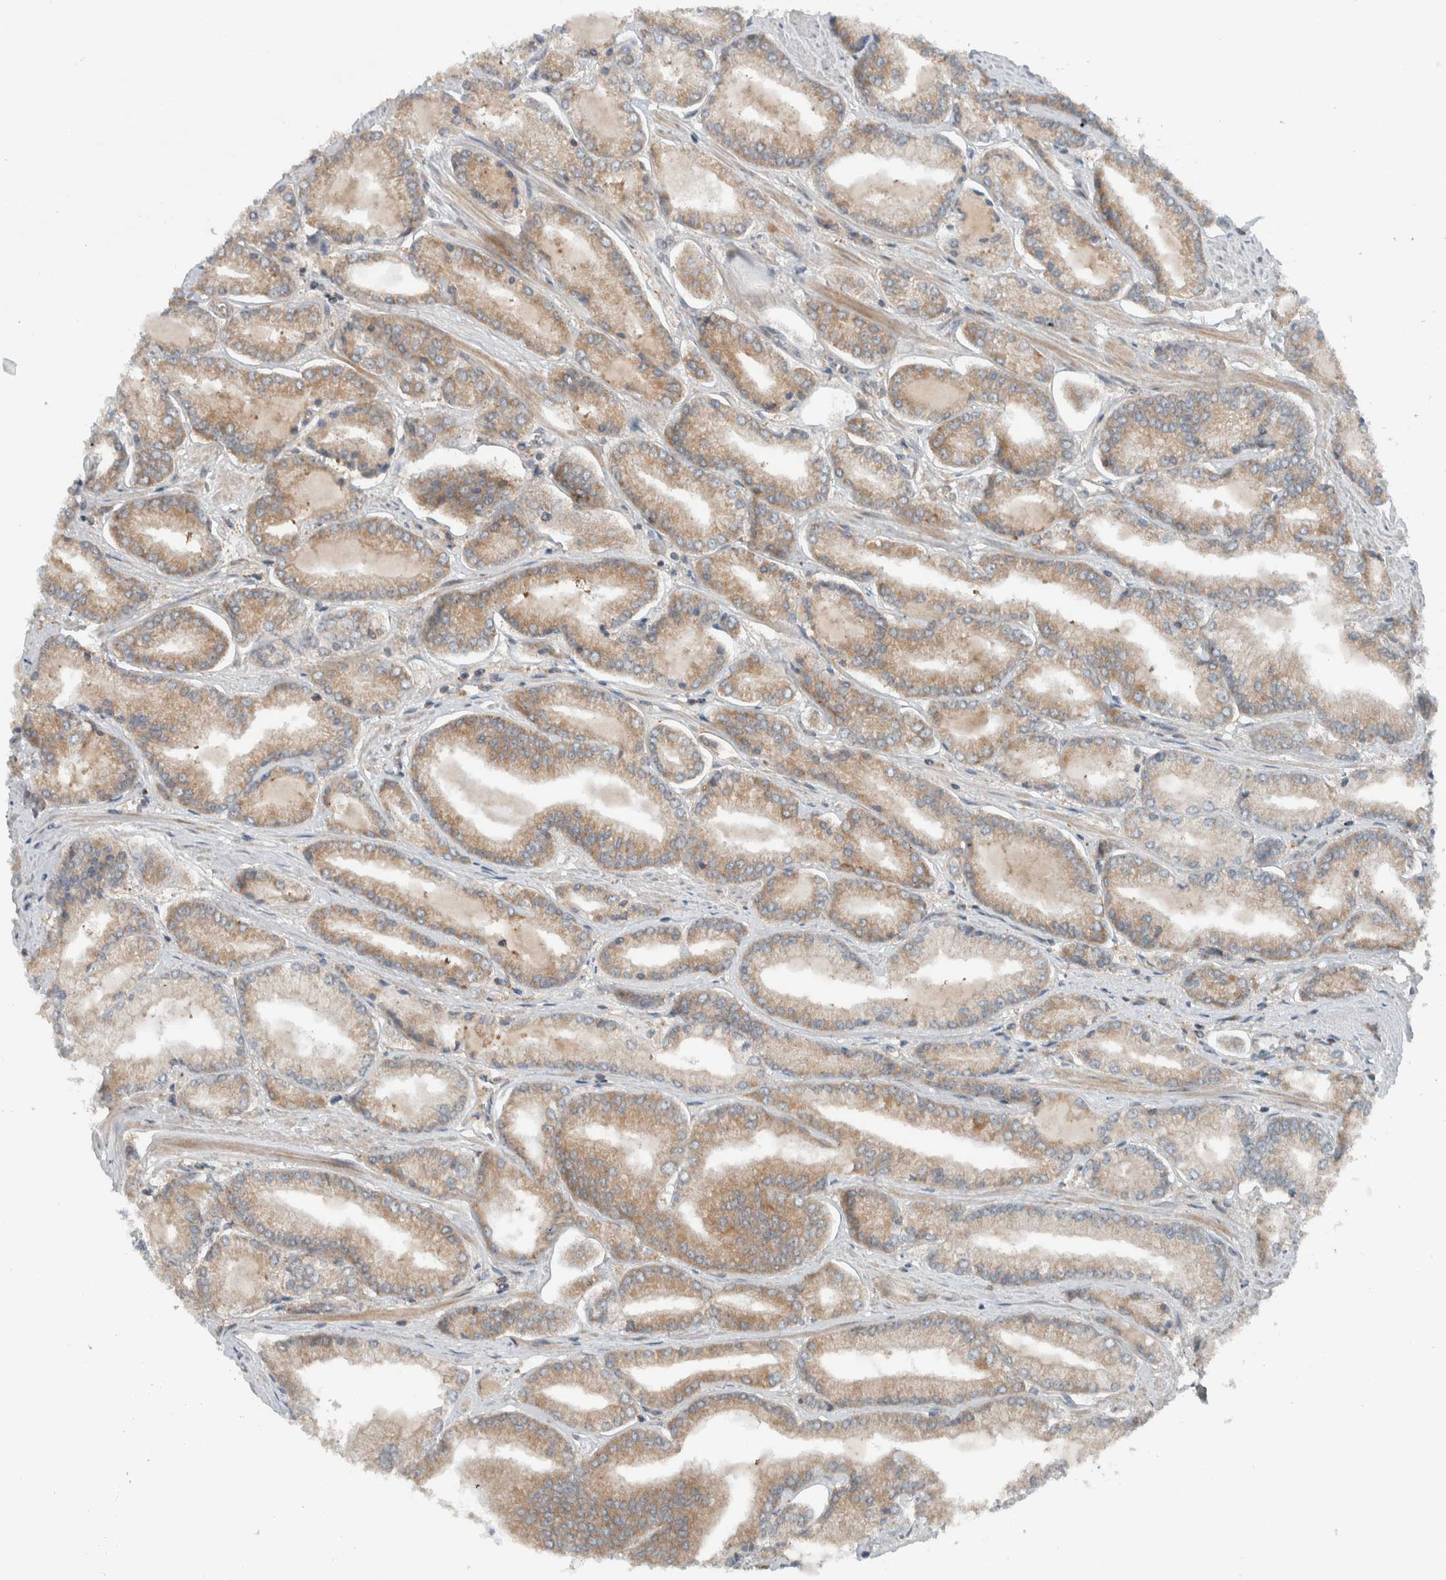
{"staining": {"intensity": "weak", "quantity": "25%-75%", "location": "cytoplasmic/membranous"}, "tissue": "prostate cancer", "cell_type": "Tumor cells", "image_type": "cancer", "snomed": [{"axis": "morphology", "description": "Adenocarcinoma, Low grade"}, {"axis": "topography", "description": "Prostate"}], "caption": "The histopathology image reveals a brown stain indicating the presence of a protein in the cytoplasmic/membranous of tumor cells in low-grade adenocarcinoma (prostate). Immunohistochemistry stains the protein in brown and the nuclei are stained blue.", "gene": "KLHL6", "patient": {"sex": "male", "age": 52}}